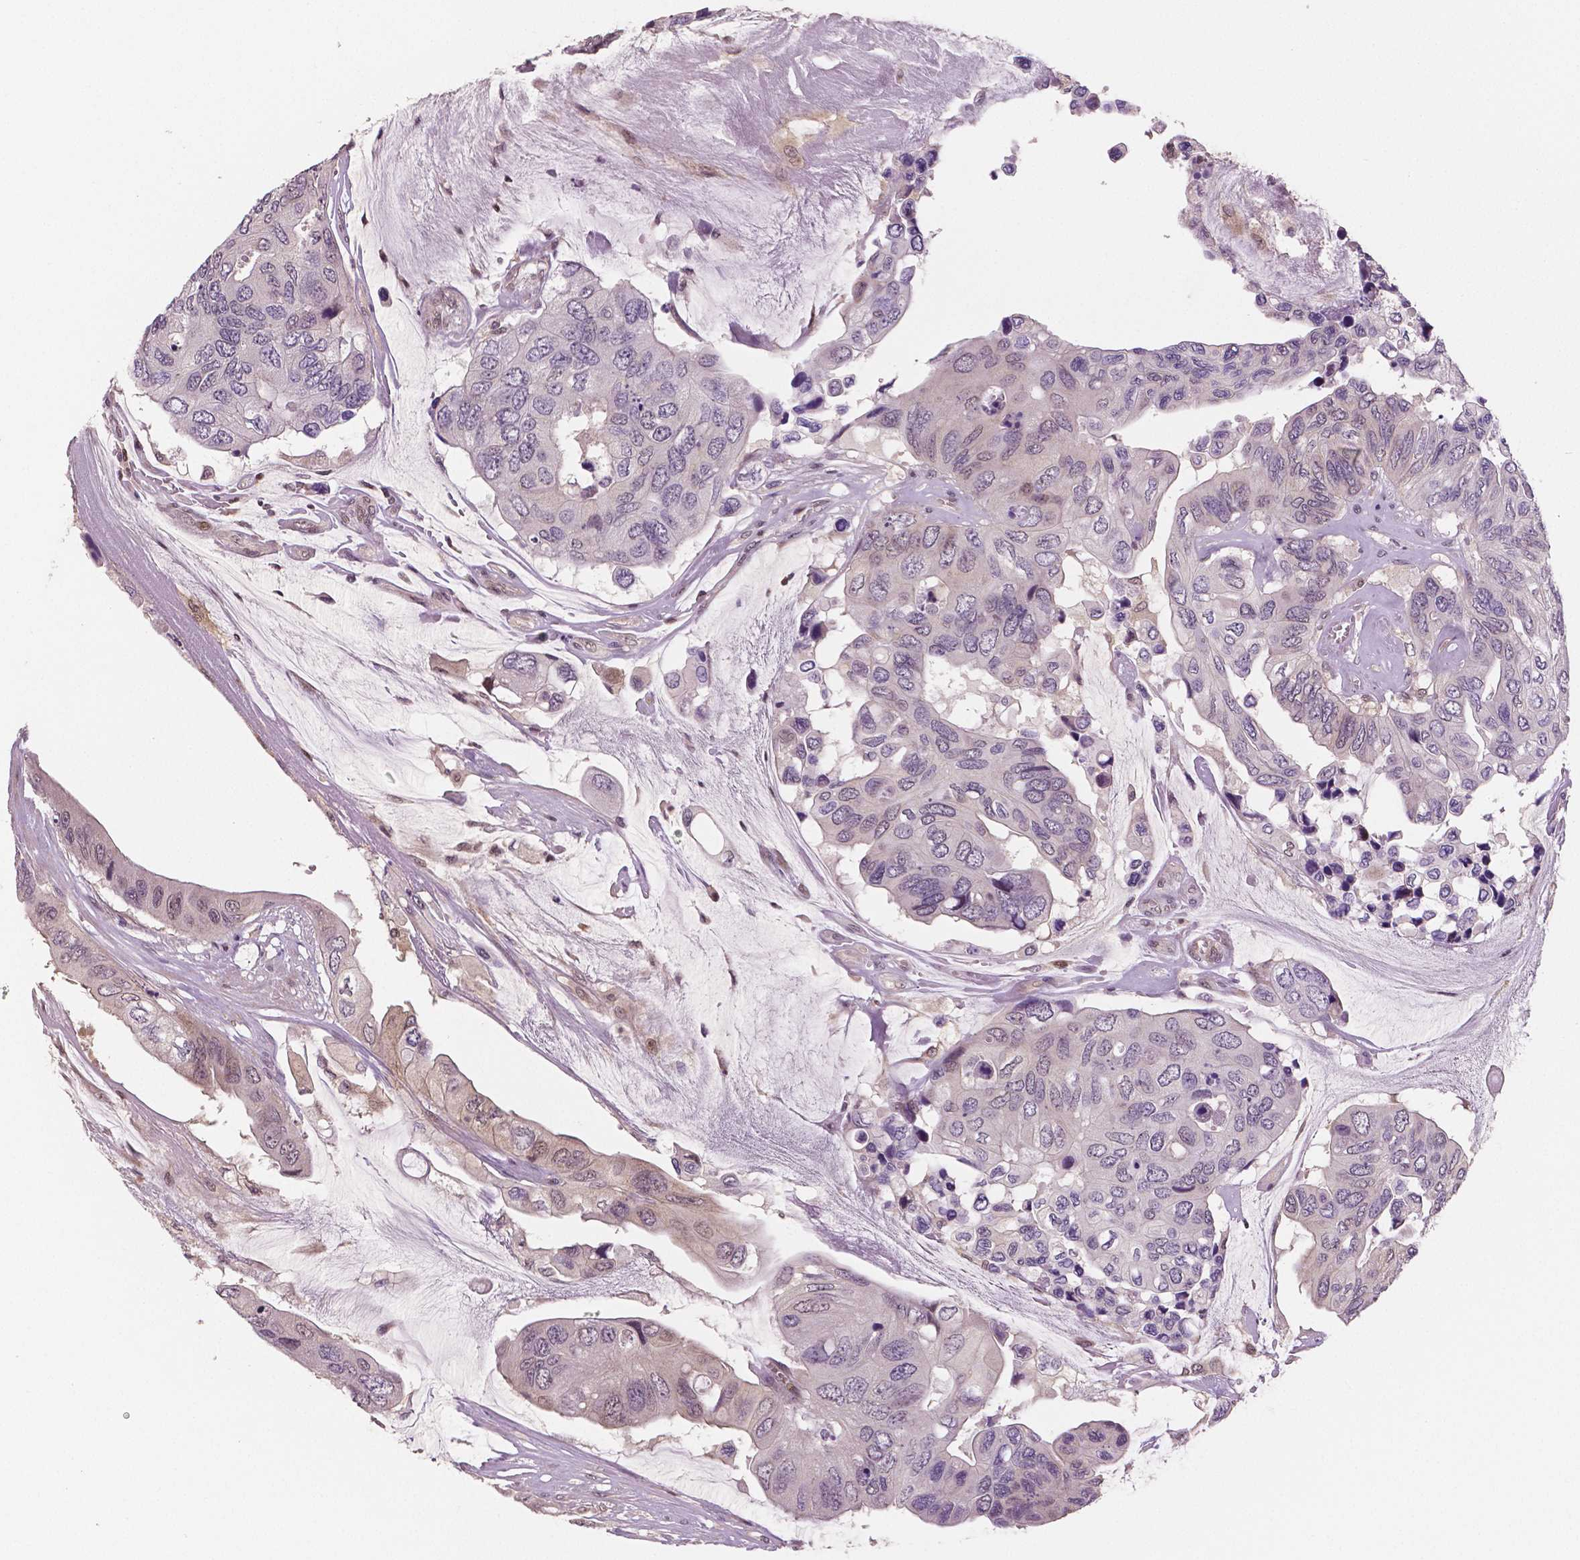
{"staining": {"intensity": "negative", "quantity": "none", "location": "none"}, "tissue": "colorectal cancer", "cell_type": "Tumor cells", "image_type": "cancer", "snomed": [{"axis": "morphology", "description": "Adenocarcinoma, NOS"}, {"axis": "topography", "description": "Rectum"}], "caption": "Photomicrograph shows no protein positivity in tumor cells of colorectal cancer (adenocarcinoma) tissue. Nuclei are stained in blue.", "gene": "STAT3", "patient": {"sex": "male", "age": 63}}